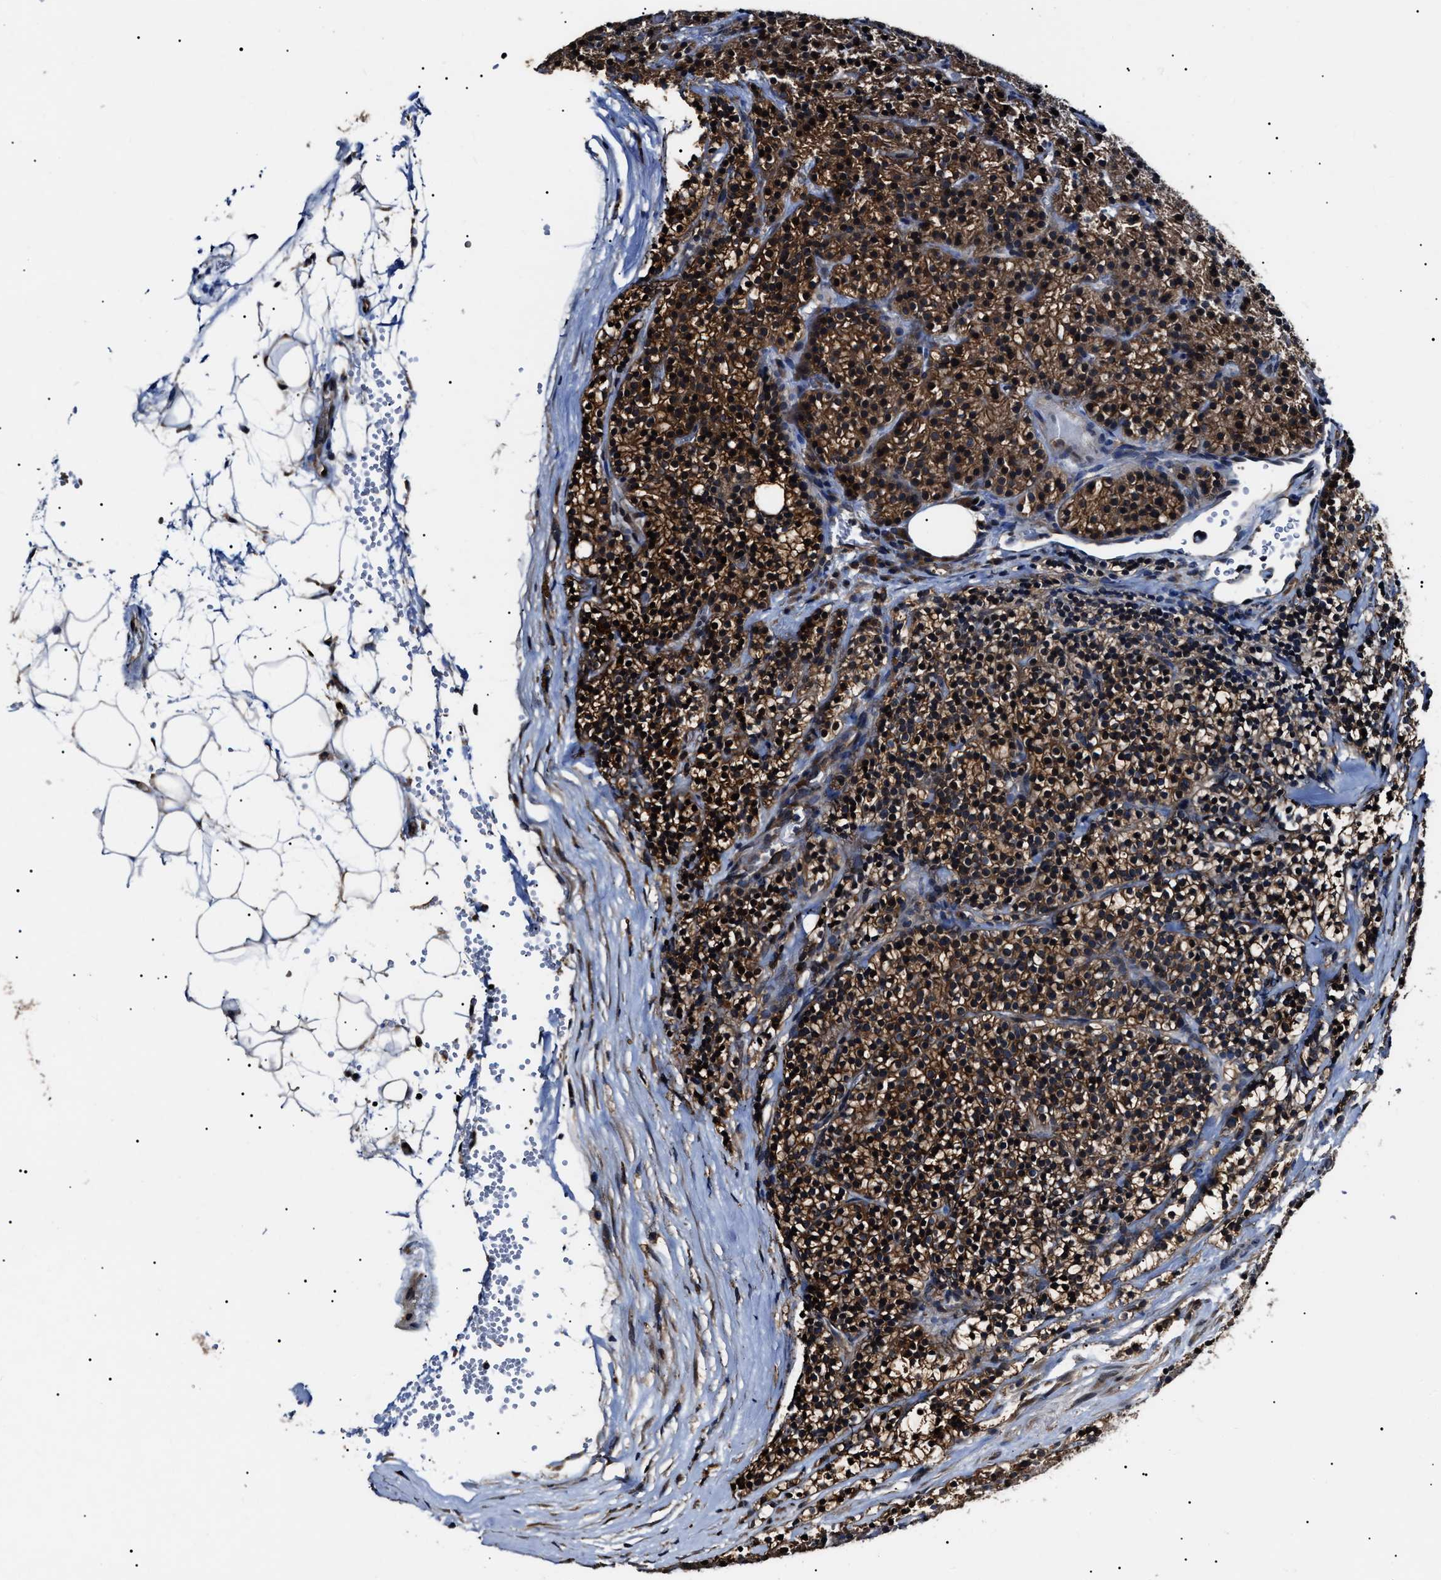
{"staining": {"intensity": "moderate", "quantity": ">75%", "location": "cytoplasmic/membranous"}, "tissue": "parathyroid gland", "cell_type": "Glandular cells", "image_type": "normal", "snomed": [{"axis": "morphology", "description": "Normal tissue, NOS"}, {"axis": "morphology", "description": "Adenoma, NOS"}, {"axis": "topography", "description": "Parathyroid gland"}], "caption": "A brown stain highlights moderate cytoplasmic/membranous staining of a protein in glandular cells of normal human parathyroid gland.", "gene": "CCT8", "patient": {"sex": "male", "age": 75}}